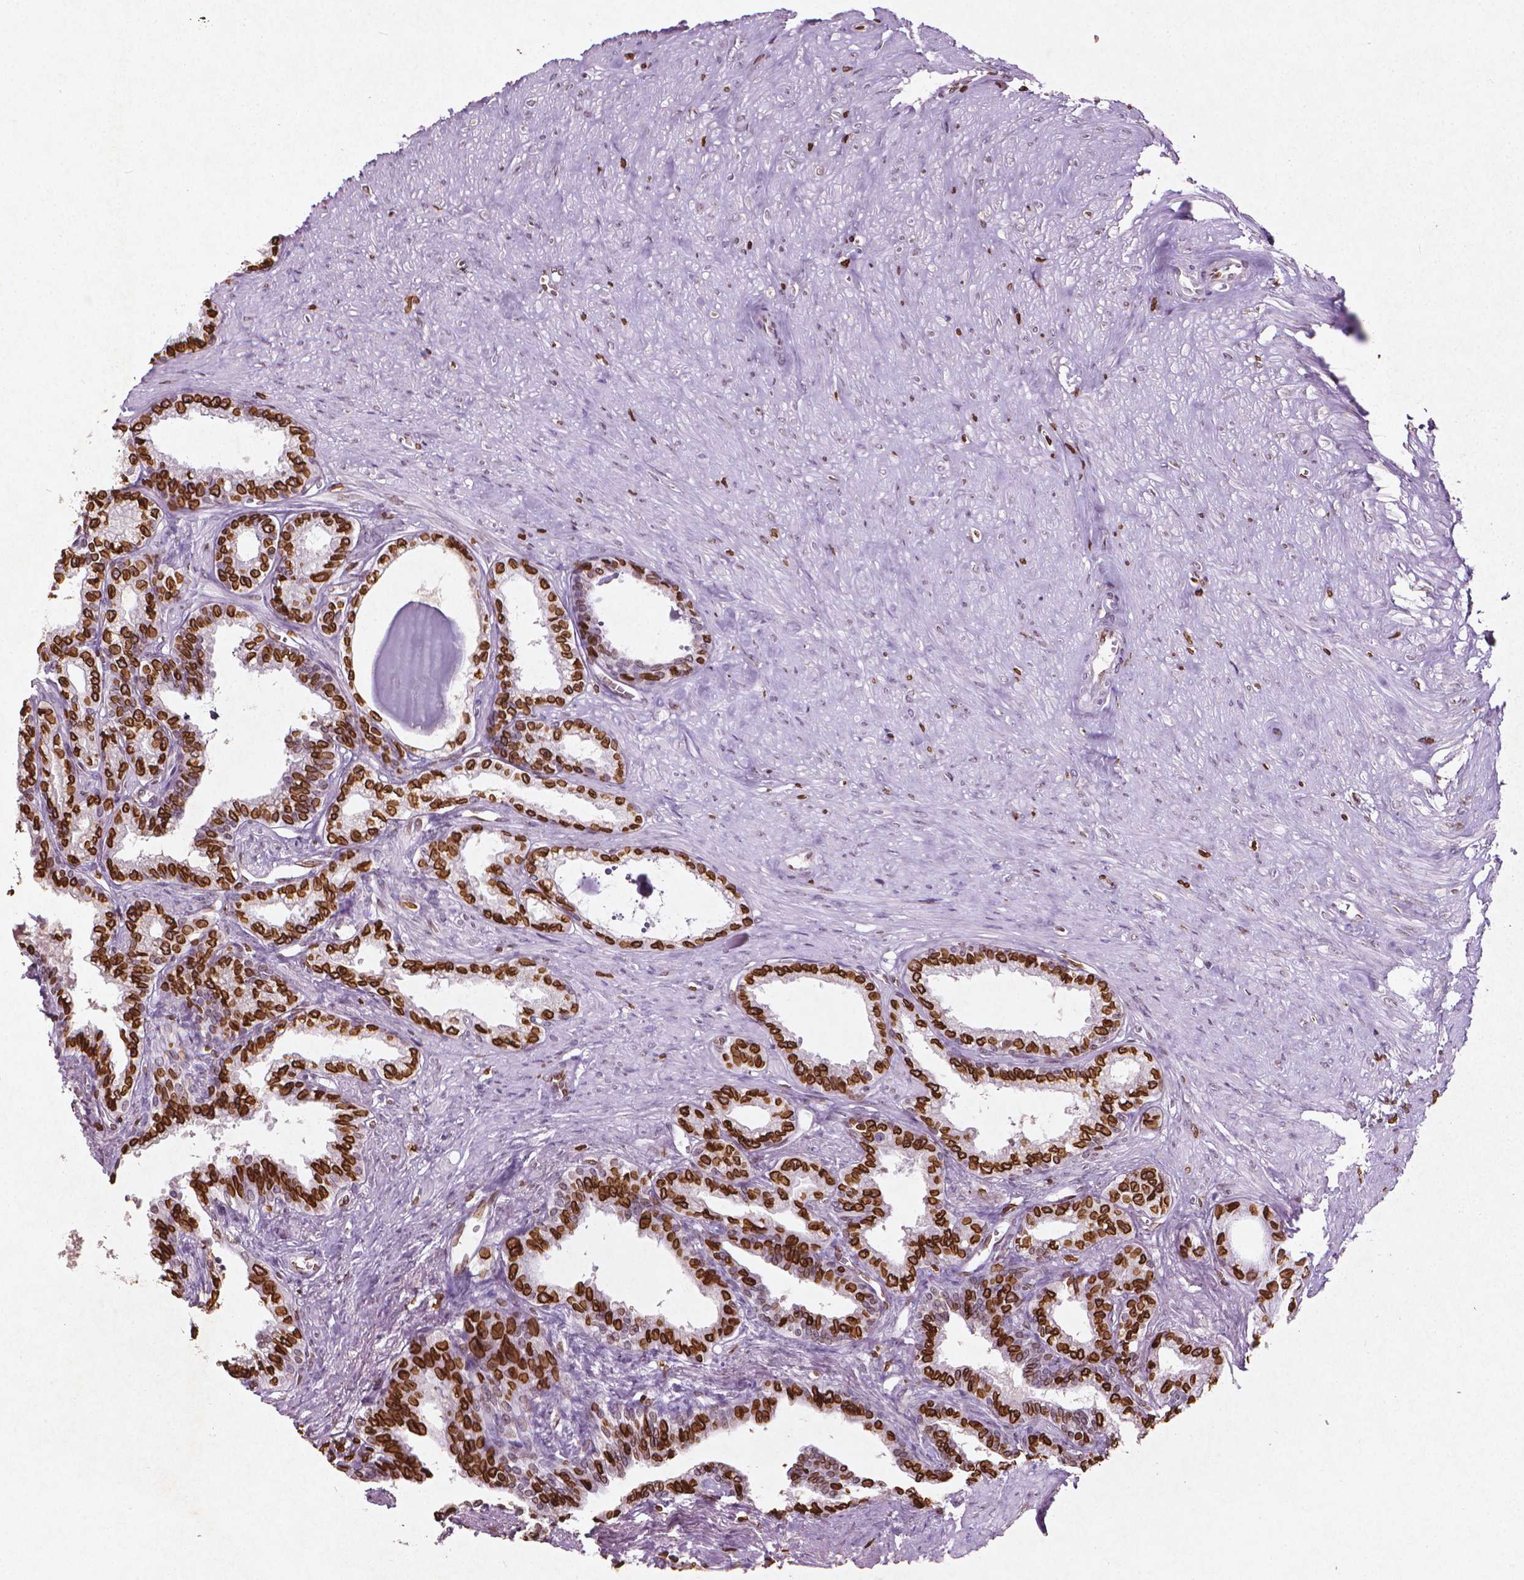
{"staining": {"intensity": "strong", "quantity": ">75%", "location": "cytoplasmic/membranous,nuclear"}, "tissue": "seminal vesicle", "cell_type": "Glandular cells", "image_type": "normal", "snomed": [{"axis": "morphology", "description": "Normal tissue, NOS"}, {"axis": "morphology", "description": "Urothelial carcinoma, NOS"}, {"axis": "topography", "description": "Urinary bladder"}, {"axis": "topography", "description": "Seminal veicle"}], "caption": "Human seminal vesicle stained for a protein (brown) displays strong cytoplasmic/membranous,nuclear positive expression in approximately >75% of glandular cells.", "gene": "LMNB1", "patient": {"sex": "male", "age": 76}}